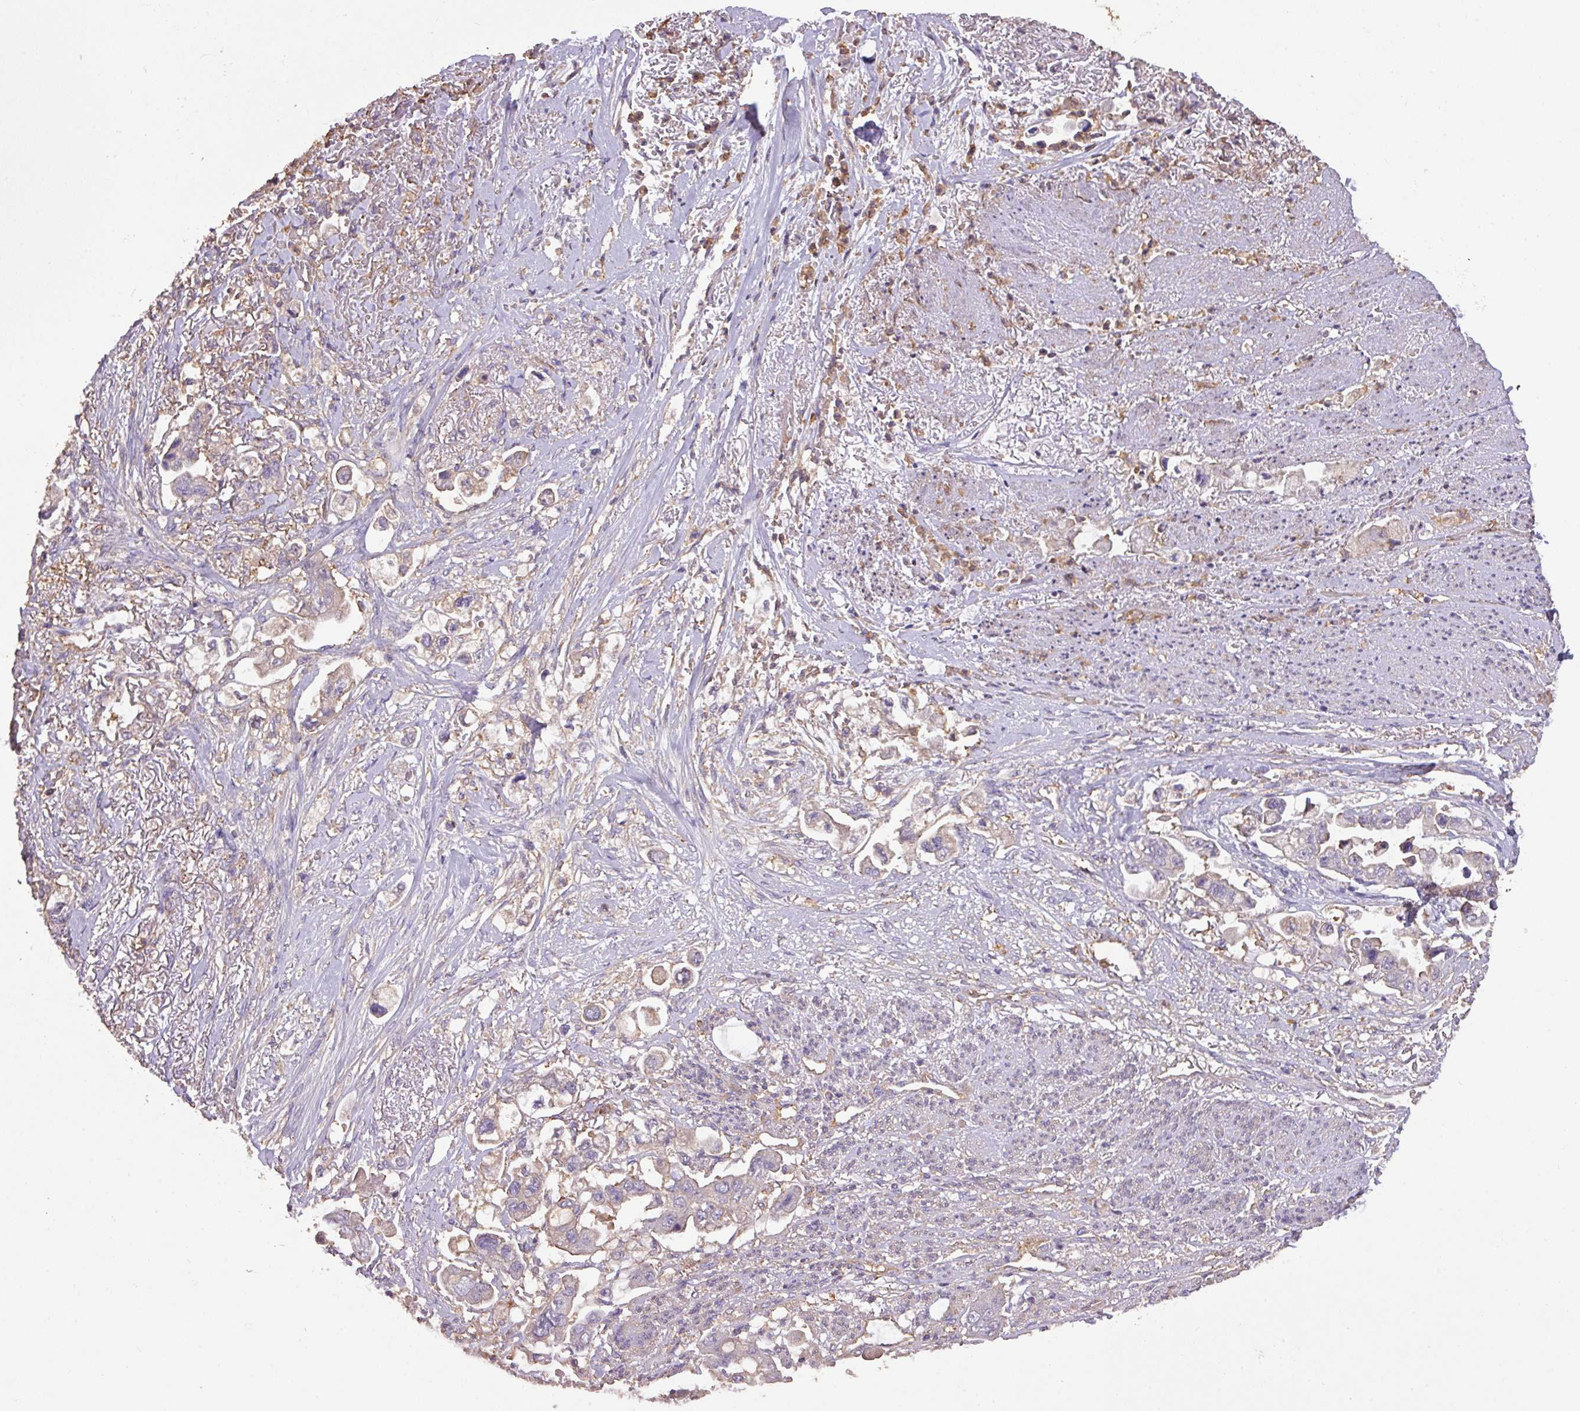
{"staining": {"intensity": "negative", "quantity": "none", "location": "none"}, "tissue": "stomach cancer", "cell_type": "Tumor cells", "image_type": "cancer", "snomed": [{"axis": "morphology", "description": "Adenocarcinoma, NOS"}, {"axis": "topography", "description": "Stomach"}], "caption": "DAB (3,3'-diaminobenzidine) immunohistochemical staining of human stomach adenocarcinoma shows no significant expression in tumor cells.", "gene": "CALML4", "patient": {"sex": "male", "age": 62}}